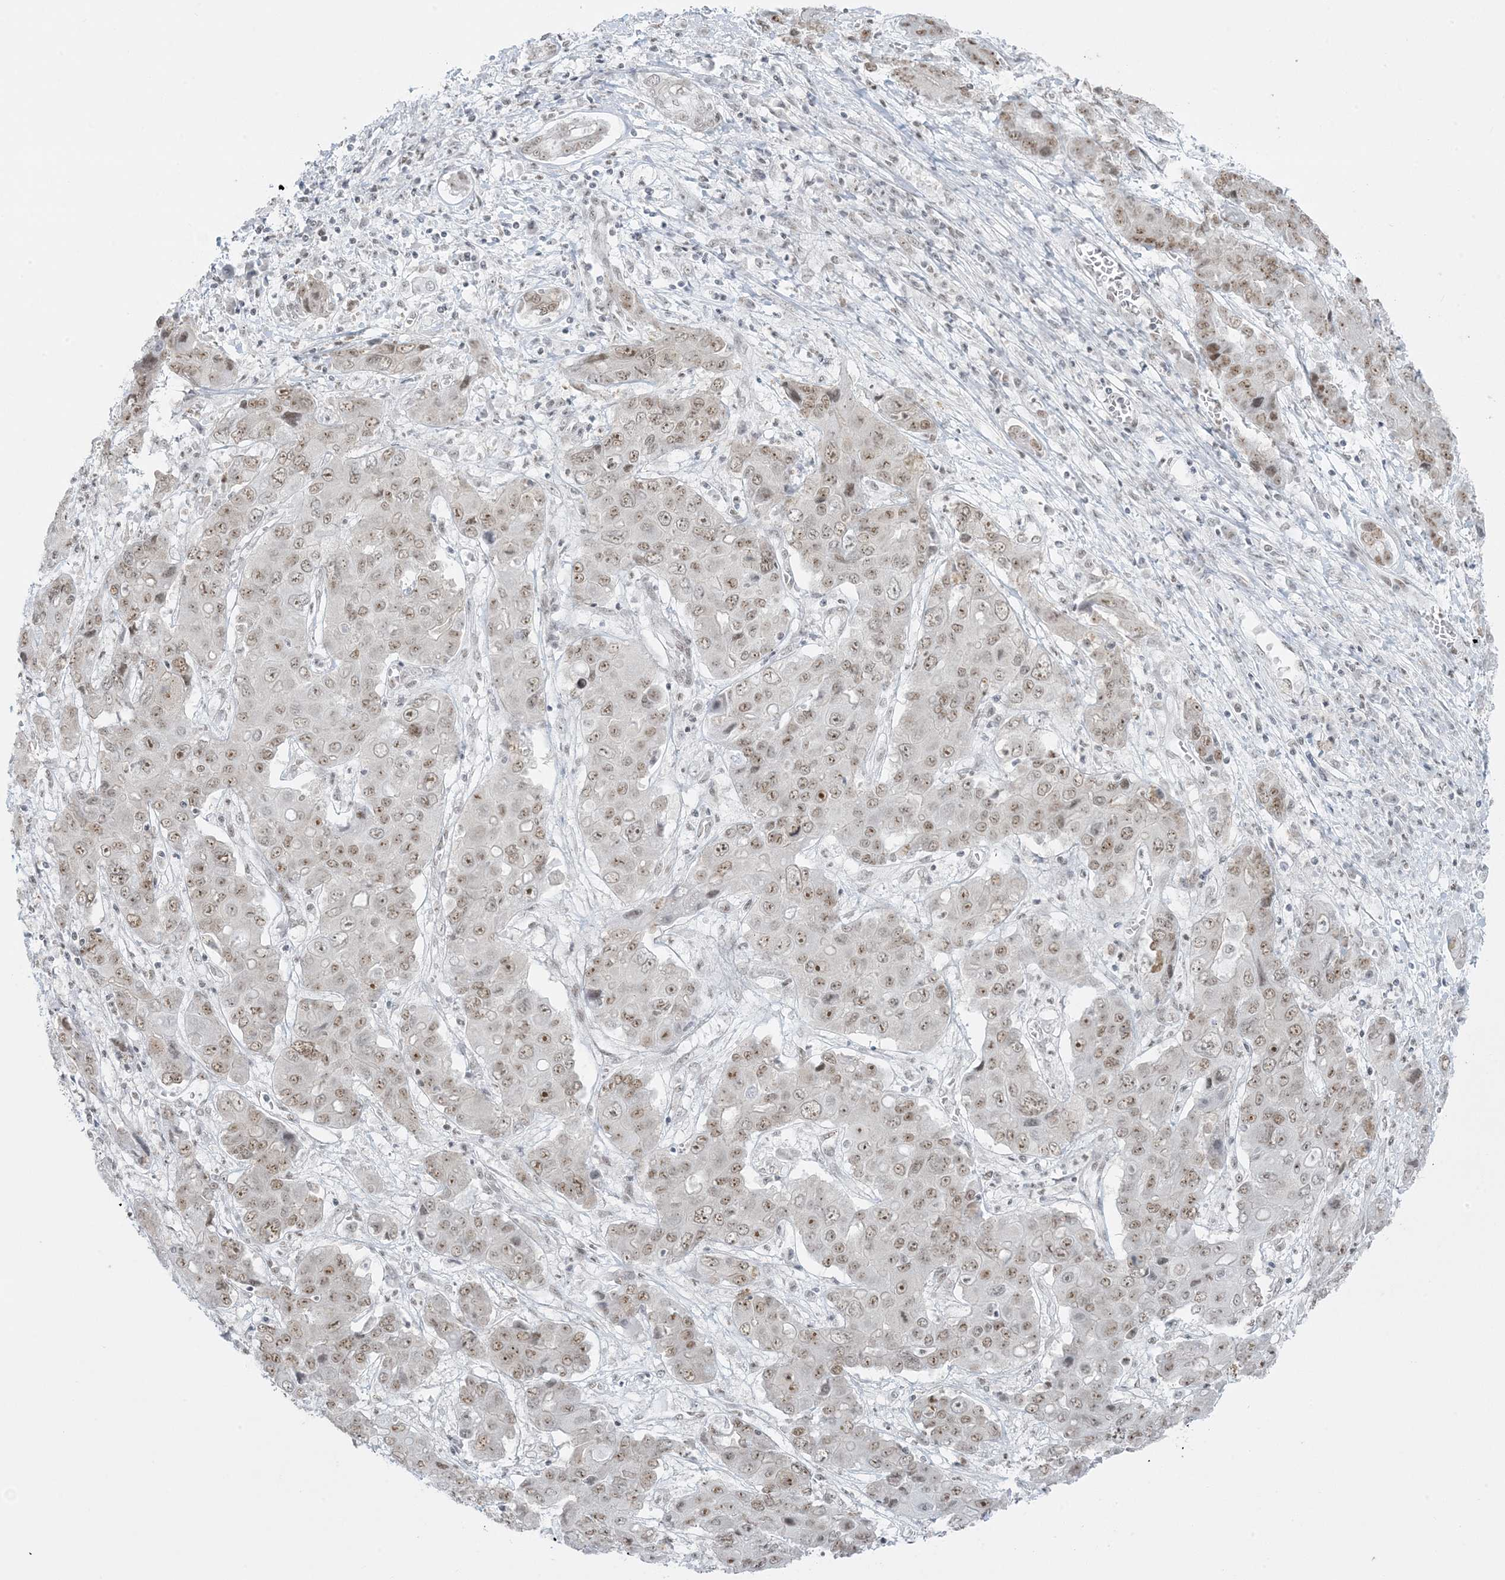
{"staining": {"intensity": "moderate", "quantity": ">75%", "location": "nuclear"}, "tissue": "liver cancer", "cell_type": "Tumor cells", "image_type": "cancer", "snomed": [{"axis": "morphology", "description": "Cholangiocarcinoma"}, {"axis": "topography", "description": "Liver"}], "caption": "Immunohistochemical staining of liver cancer (cholangiocarcinoma) reveals medium levels of moderate nuclear expression in about >75% of tumor cells. The staining was performed using DAB (3,3'-diaminobenzidine) to visualize the protein expression in brown, while the nuclei were stained in blue with hematoxylin (Magnification: 20x).", "gene": "ZNF787", "patient": {"sex": "male", "age": 67}}